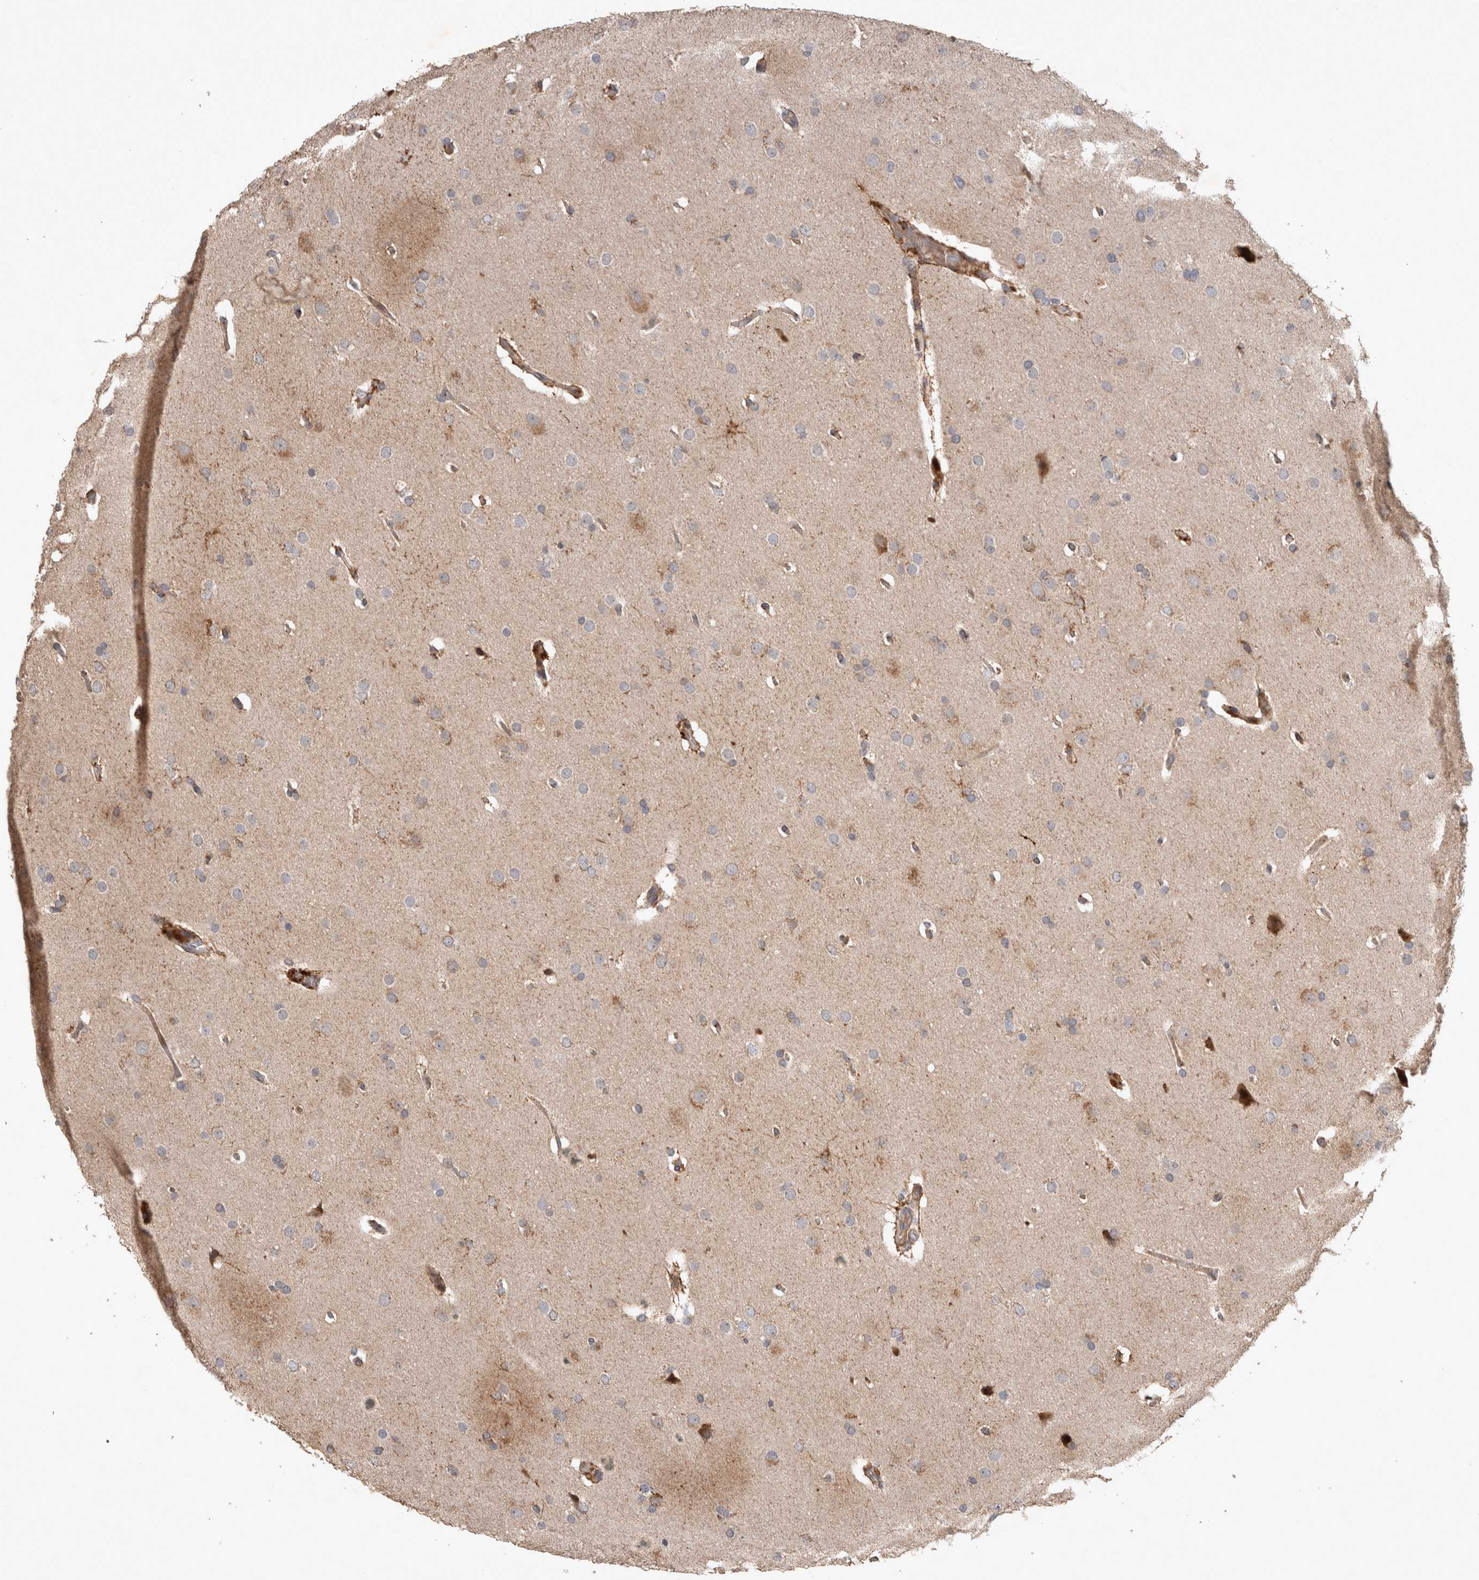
{"staining": {"intensity": "moderate", "quantity": "<25%", "location": "cytoplasmic/membranous"}, "tissue": "glioma", "cell_type": "Tumor cells", "image_type": "cancer", "snomed": [{"axis": "morphology", "description": "Glioma, malignant, Low grade"}, {"axis": "topography", "description": "Brain"}], "caption": "Malignant glioma (low-grade) stained for a protein (brown) exhibits moderate cytoplasmic/membranous positive expression in about <25% of tumor cells.", "gene": "SERAC1", "patient": {"sex": "female", "age": 37}}